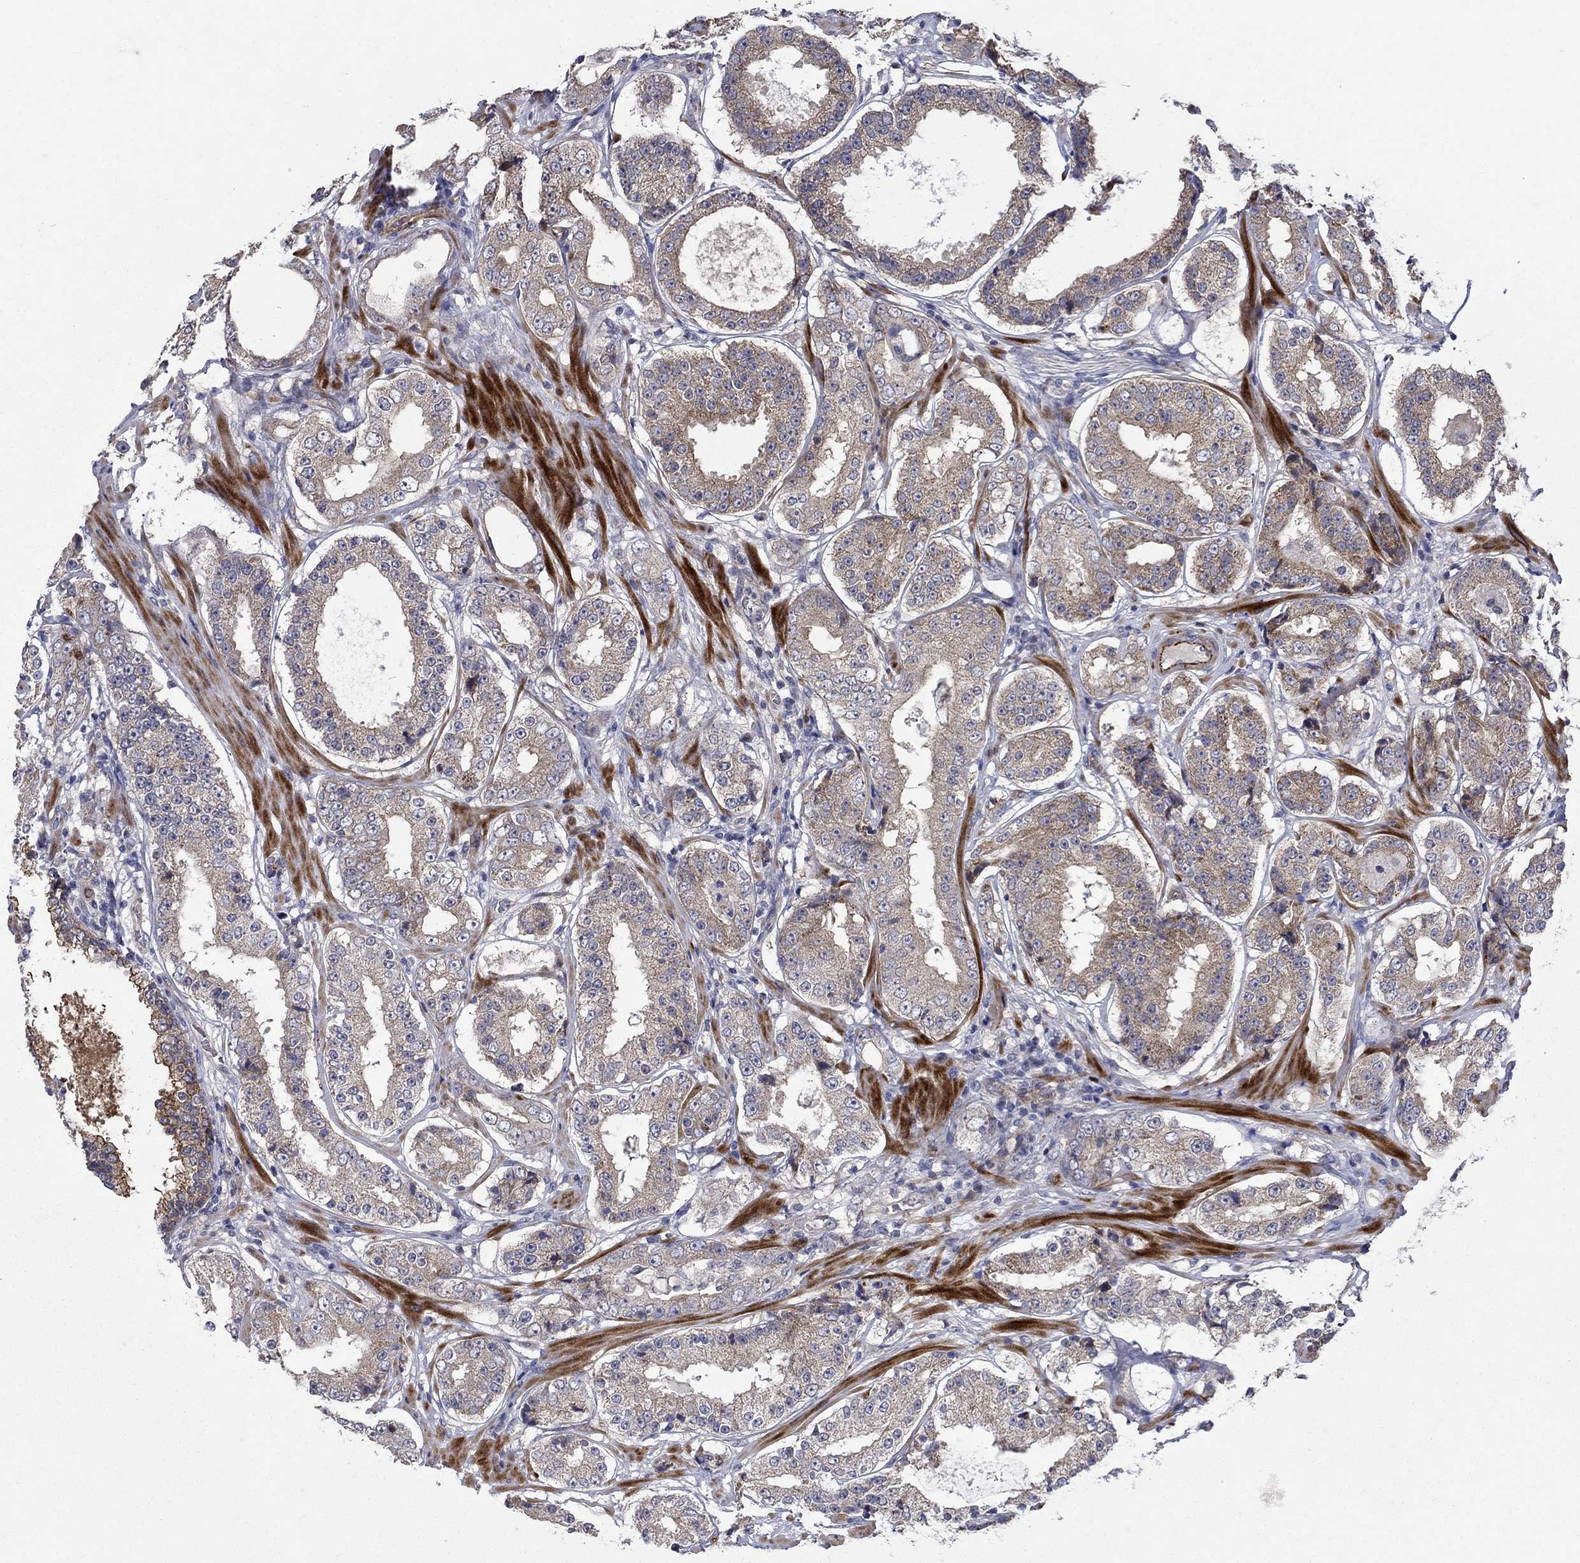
{"staining": {"intensity": "weak", "quantity": "25%-75%", "location": "cytoplasmic/membranous"}, "tissue": "prostate cancer", "cell_type": "Tumor cells", "image_type": "cancer", "snomed": [{"axis": "morphology", "description": "Adenocarcinoma, Low grade"}, {"axis": "topography", "description": "Prostate"}], "caption": "A brown stain shows weak cytoplasmic/membranous positivity of a protein in human low-grade adenocarcinoma (prostate) tumor cells.", "gene": "SLC7A1", "patient": {"sex": "male", "age": 60}}